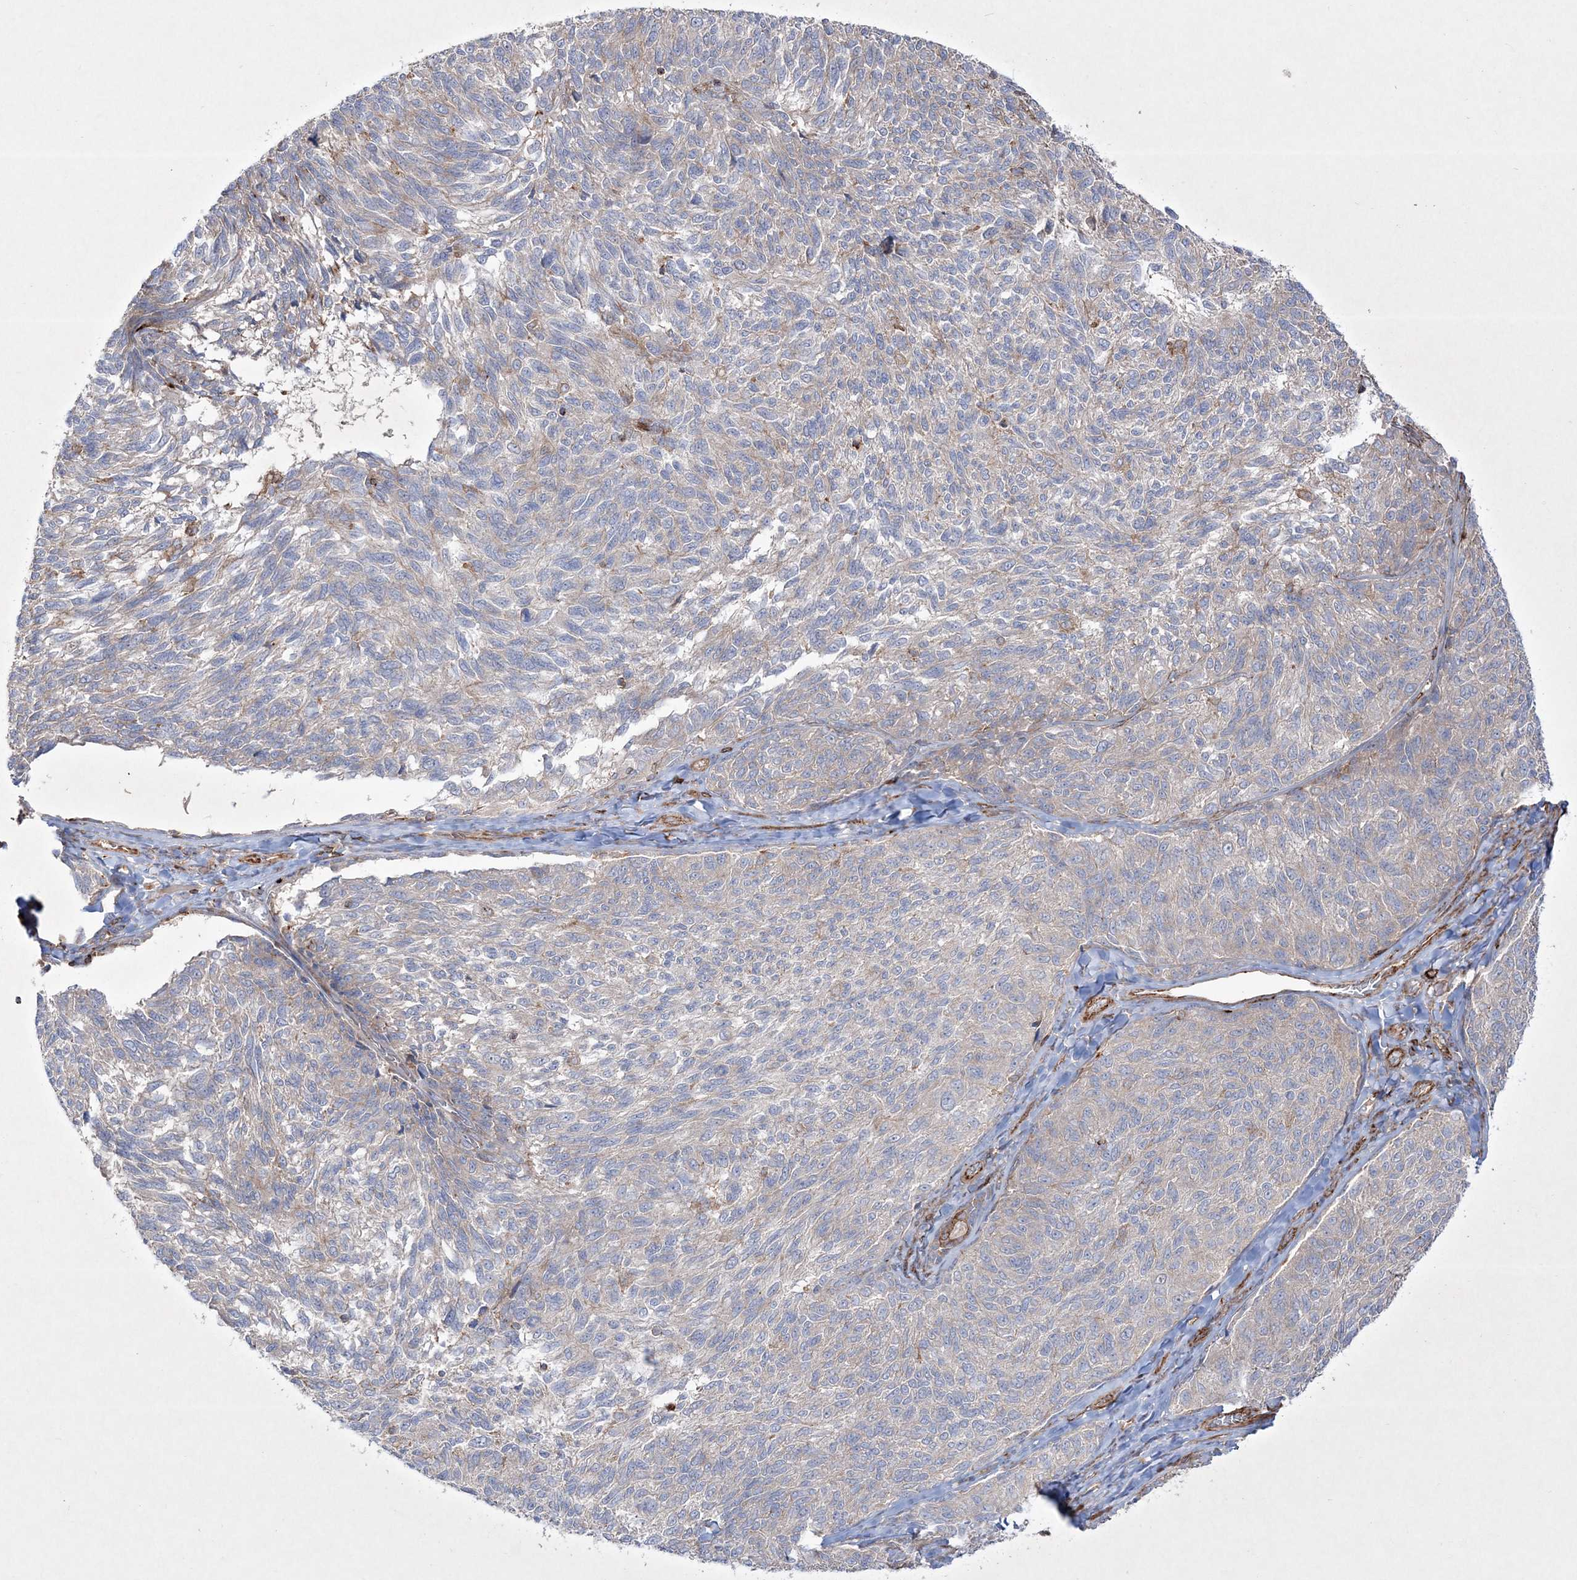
{"staining": {"intensity": "negative", "quantity": "none", "location": "none"}, "tissue": "melanoma", "cell_type": "Tumor cells", "image_type": "cancer", "snomed": [{"axis": "morphology", "description": "Malignant melanoma, NOS"}, {"axis": "topography", "description": "Skin"}], "caption": "An immunohistochemistry micrograph of malignant melanoma is shown. There is no staining in tumor cells of malignant melanoma.", "gene": "RICTOR", "patient": {"sex": "female", "age": 73}}